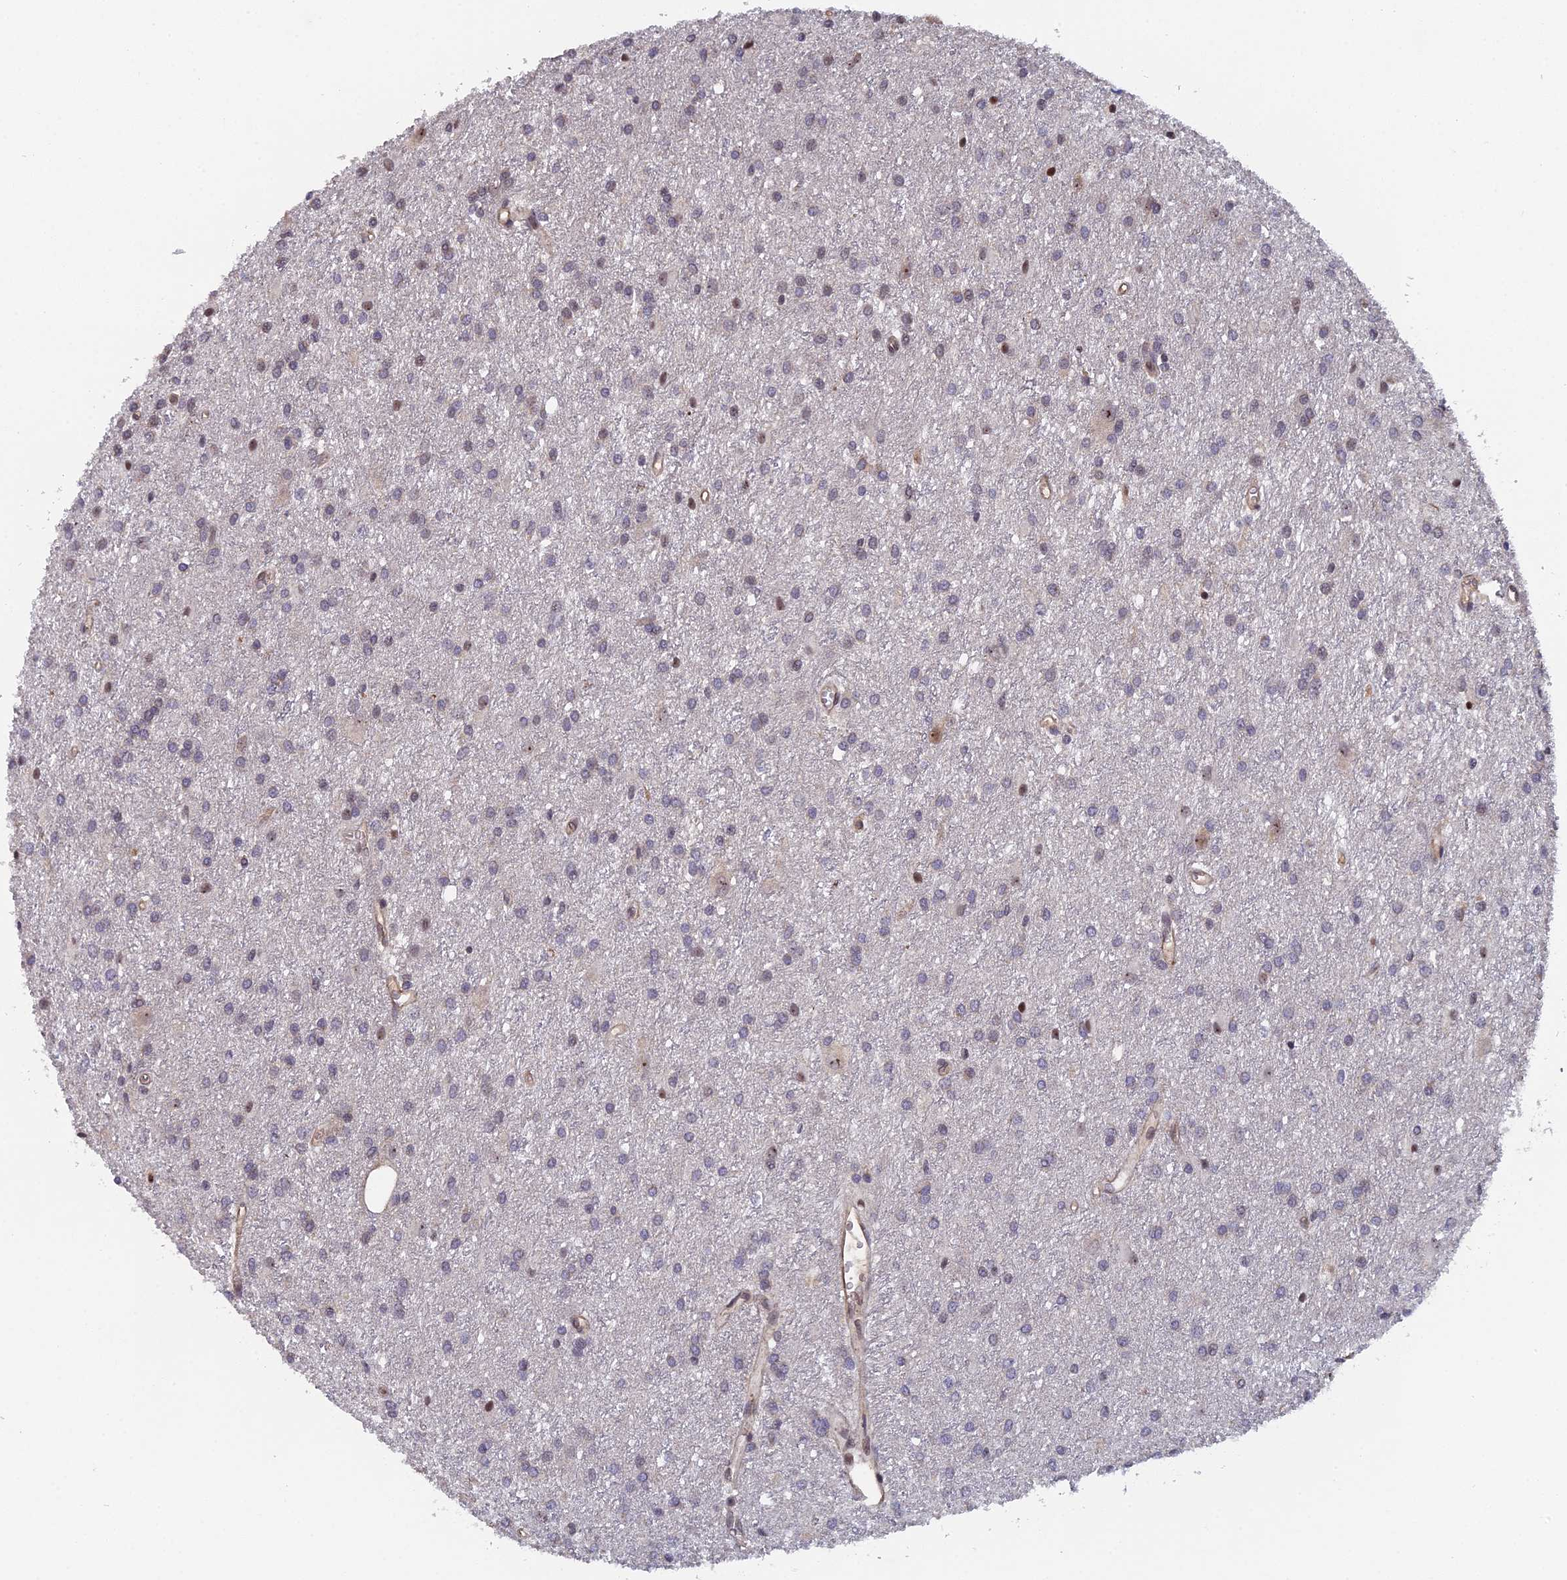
{"staining": {"intensity": "negative", "quantity": "none", "location": "none"}, "tissue": "glioma", "cell_type": "Tumor cells", "image_type": "cancer", "snomed": [{"axis": "morphology", "description": "Glioma, malignant, High grade"}, {"axis": "topography", "description": "Brain"}], "caption": "Protein analysis of glioma demonstrates no significant positivity in tumor cells.", "gene": "FAM98C", "patient": {"sex": "female", "age": 50}}